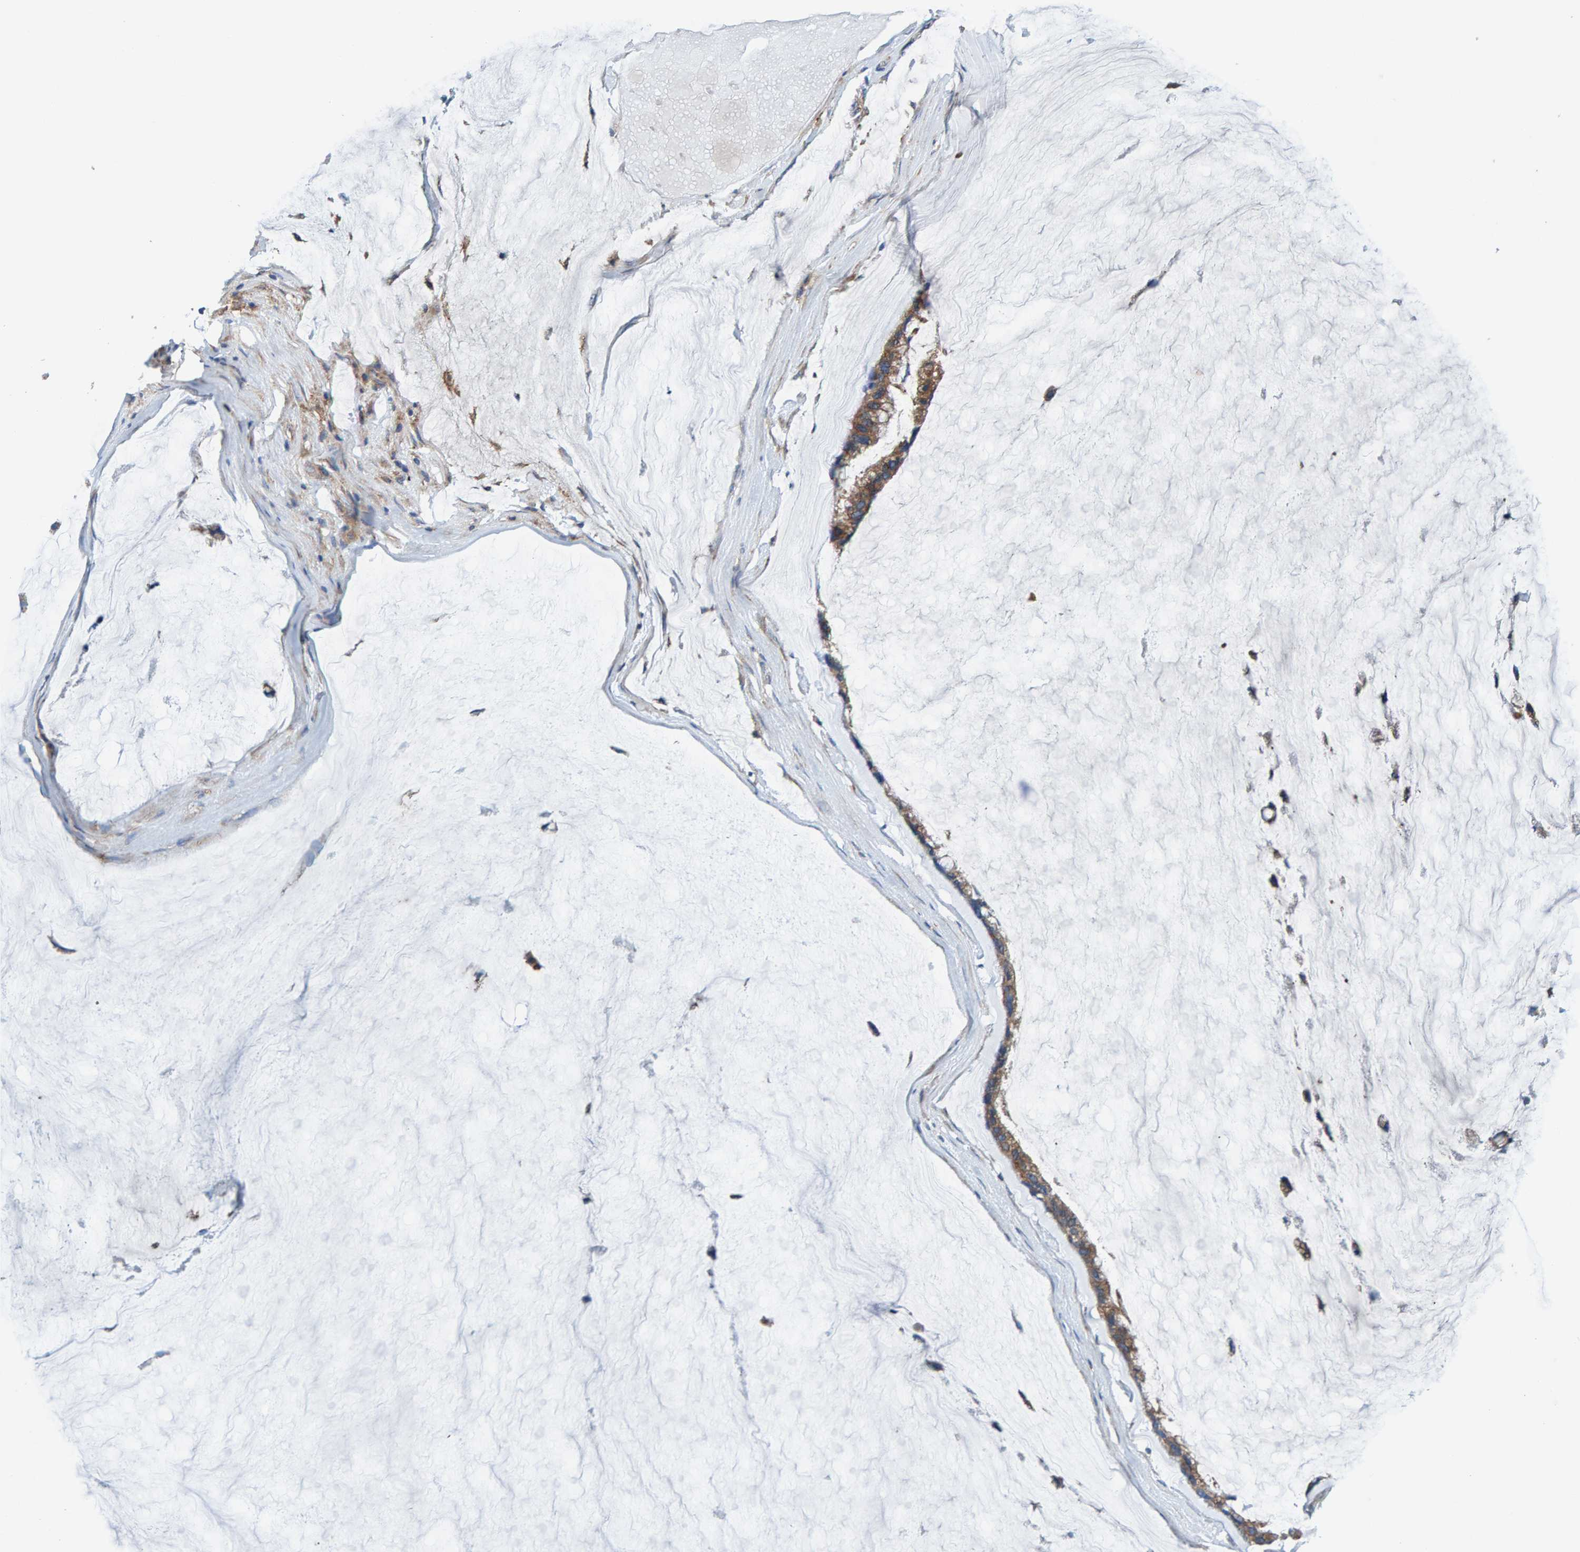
{"staining": {"intensity": "moderate", "quantity": ">75%", "location": "cytoplasmic/membranous"}, "tissue": "ovarian cancer", "cell_type": "Tumor cells", "image_type": "cancer", "snomed": [{"axis": "morphology", "description": "Cystadenocarcinoma, mucinous, NOS"}, {"axis": "topography", "description": "Ovary"}], "caption": "The image demonstrates staining of ovarian cancer, revealing moderate cytoplasmic/membranous protein positivity (brown color) within tumor cells.", "gene": "MKLN1", "patient": {"sex": "female", "age": 39}}